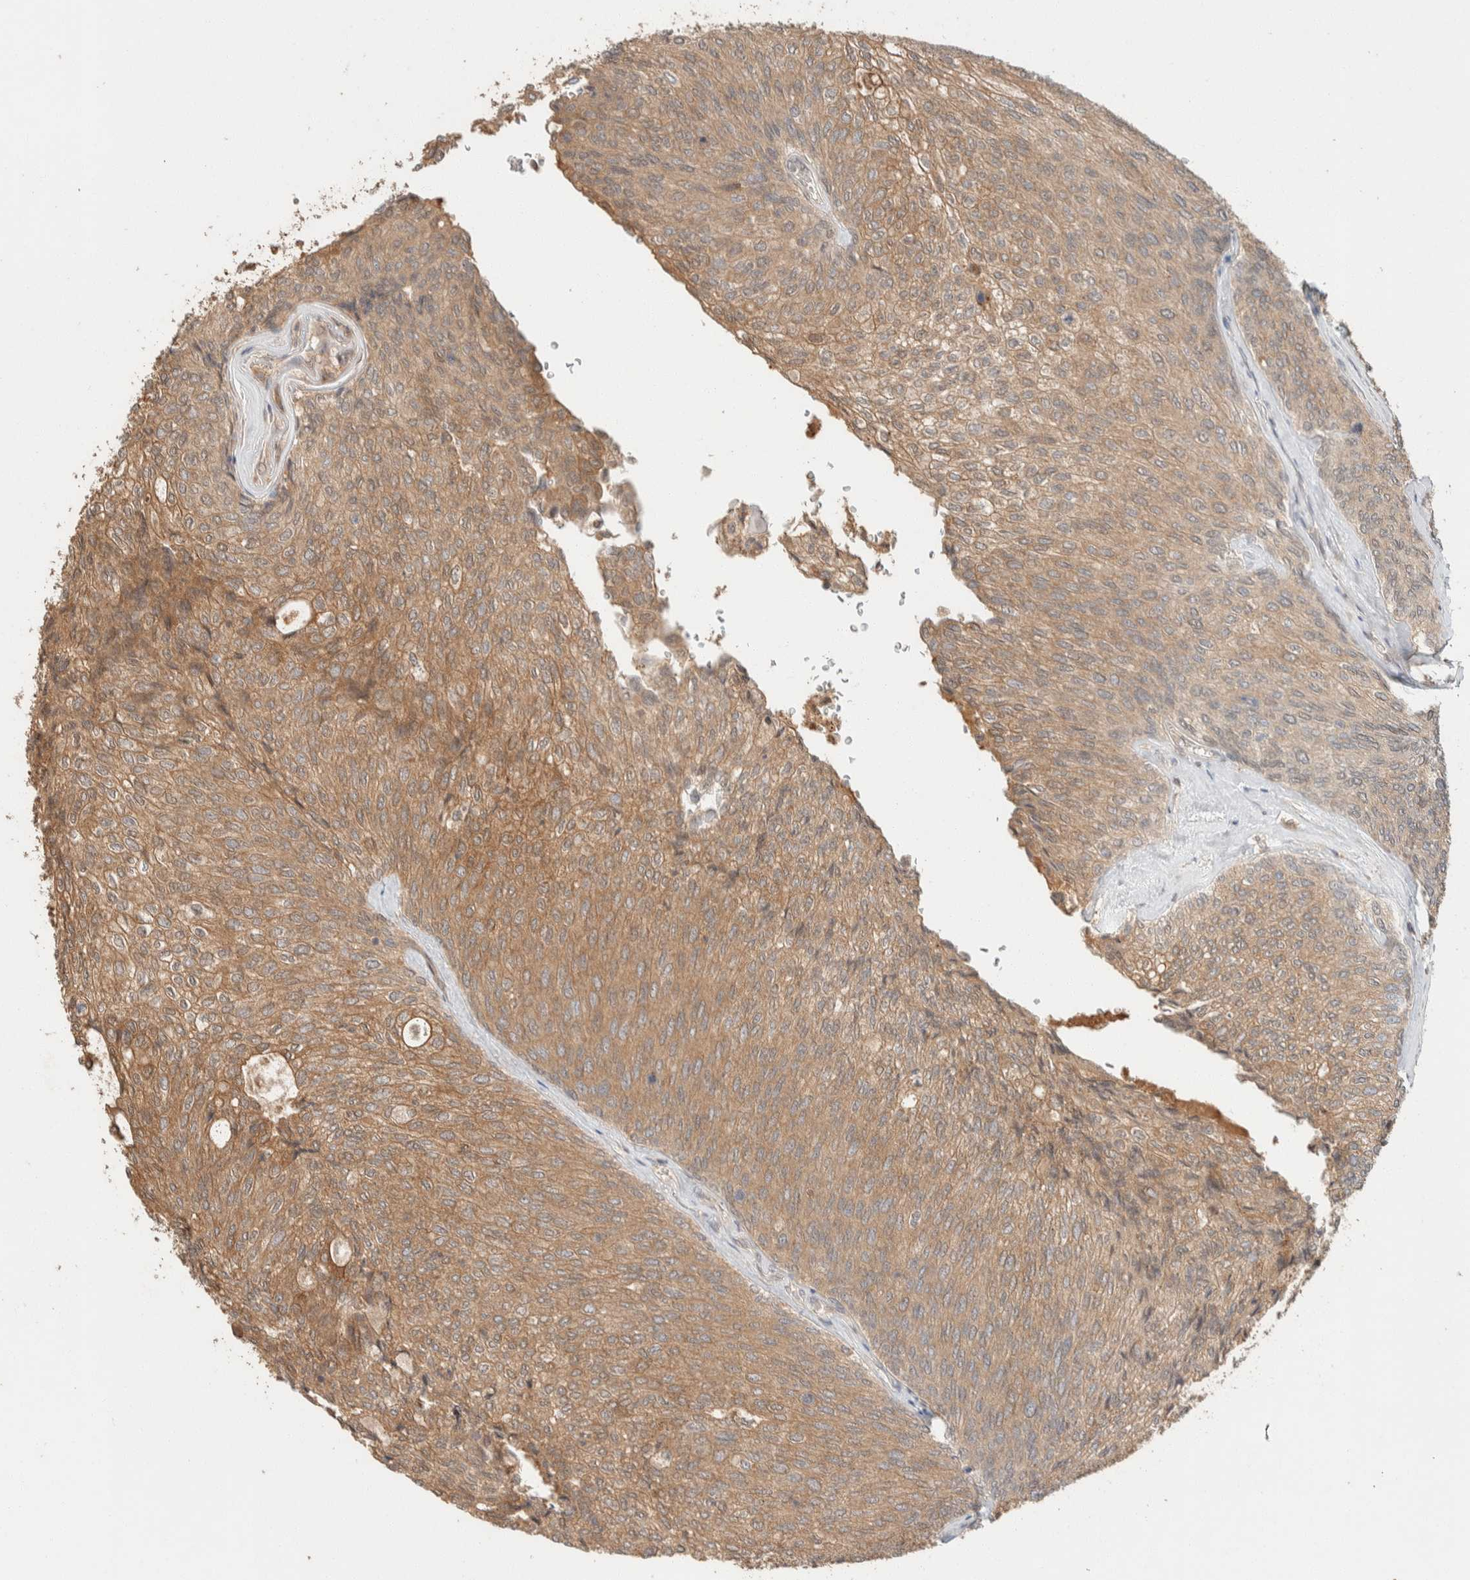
{"staining": {"intensity": "moderate", "quantity": ">75%", "location": "cytoplasmic/membranous"}, "tissue": "urothelial cancer", "cell_type": "Tumor cells", "image_type": "cancer", "snomed": [{"axis": "morphology", "description": "Urothelial carcinoma, Low grade"}, {"axis": "topography", "description": "Urinary bladder"}], "caption": "IHC of low-grade urothelial carcinoma reveals medium levels of moderate cytoplasmic/membranous positivity in approximately >75% of tumor cells. (DAB = brown stain, brightfield microscopy at high magnification).", "gene": "ZNF567", "patient": {"sex": "female", "age": 79}}